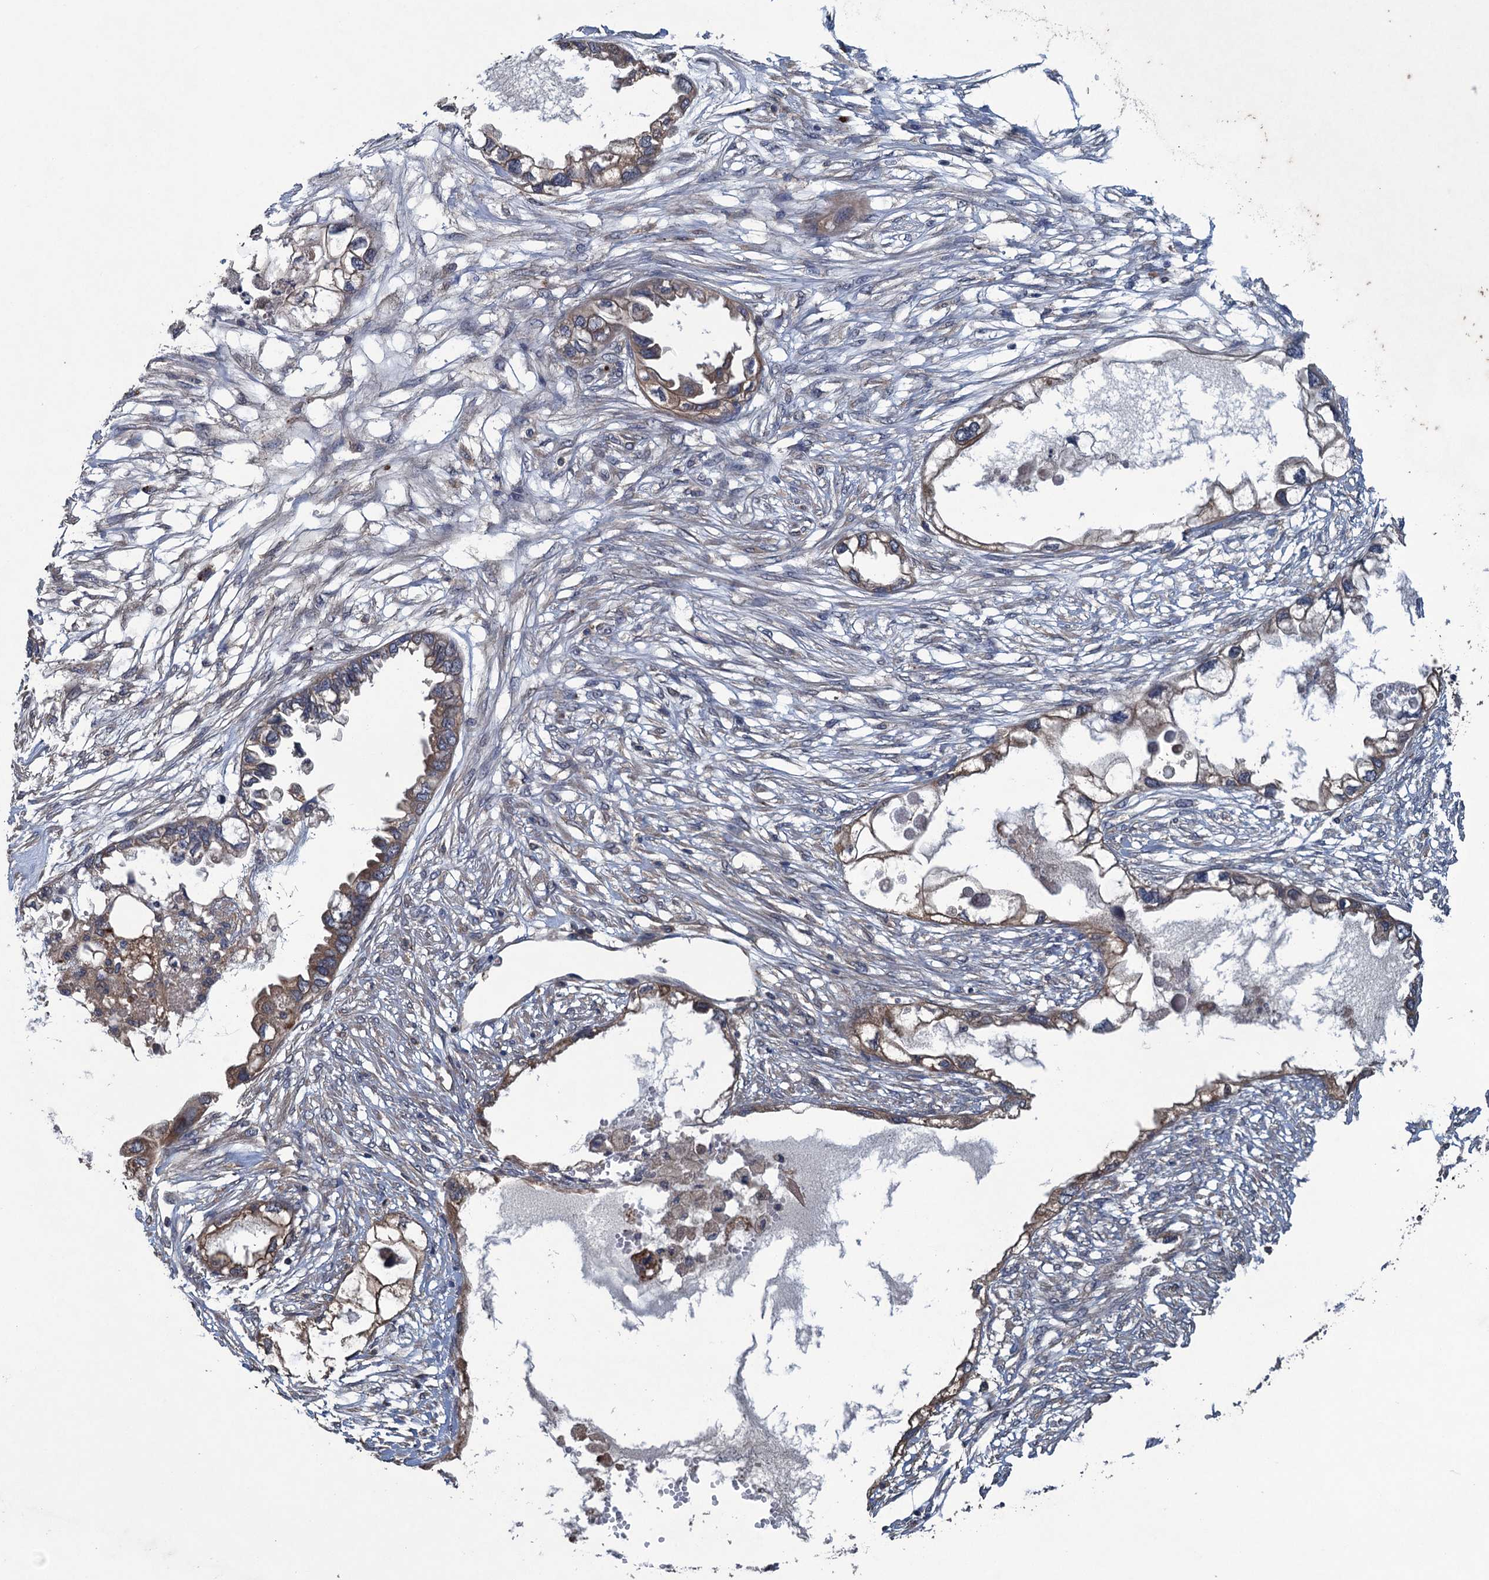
{"staining": {"intensity": "moderate", "quantity": "25%-75%", "location": "cytoplasmic/membranous"}, "tissue": "endometrial cancer", "cell_type": "Tumor cells", "image_type": "cancer", "snomed": [{"axis": "morphology", "description": "Adenocarcinoma, NOS"}, {"axis": "morphology", "description": "Adenocarcinoma, metastatic, NOS"}, {"axis": "topography", "description": "Adipose tissue"}, {"axis": "topography", "description": "Endometrium"}], "caption": "Approximately 25%-75% of tumor cells in human endometrial cancer show moderate cytoplasmic/membranous protein expression as visualized by brown immunohistochemical staining.", "gene": "CNTN5", "patient": {"sex": "female", "age": 67}}